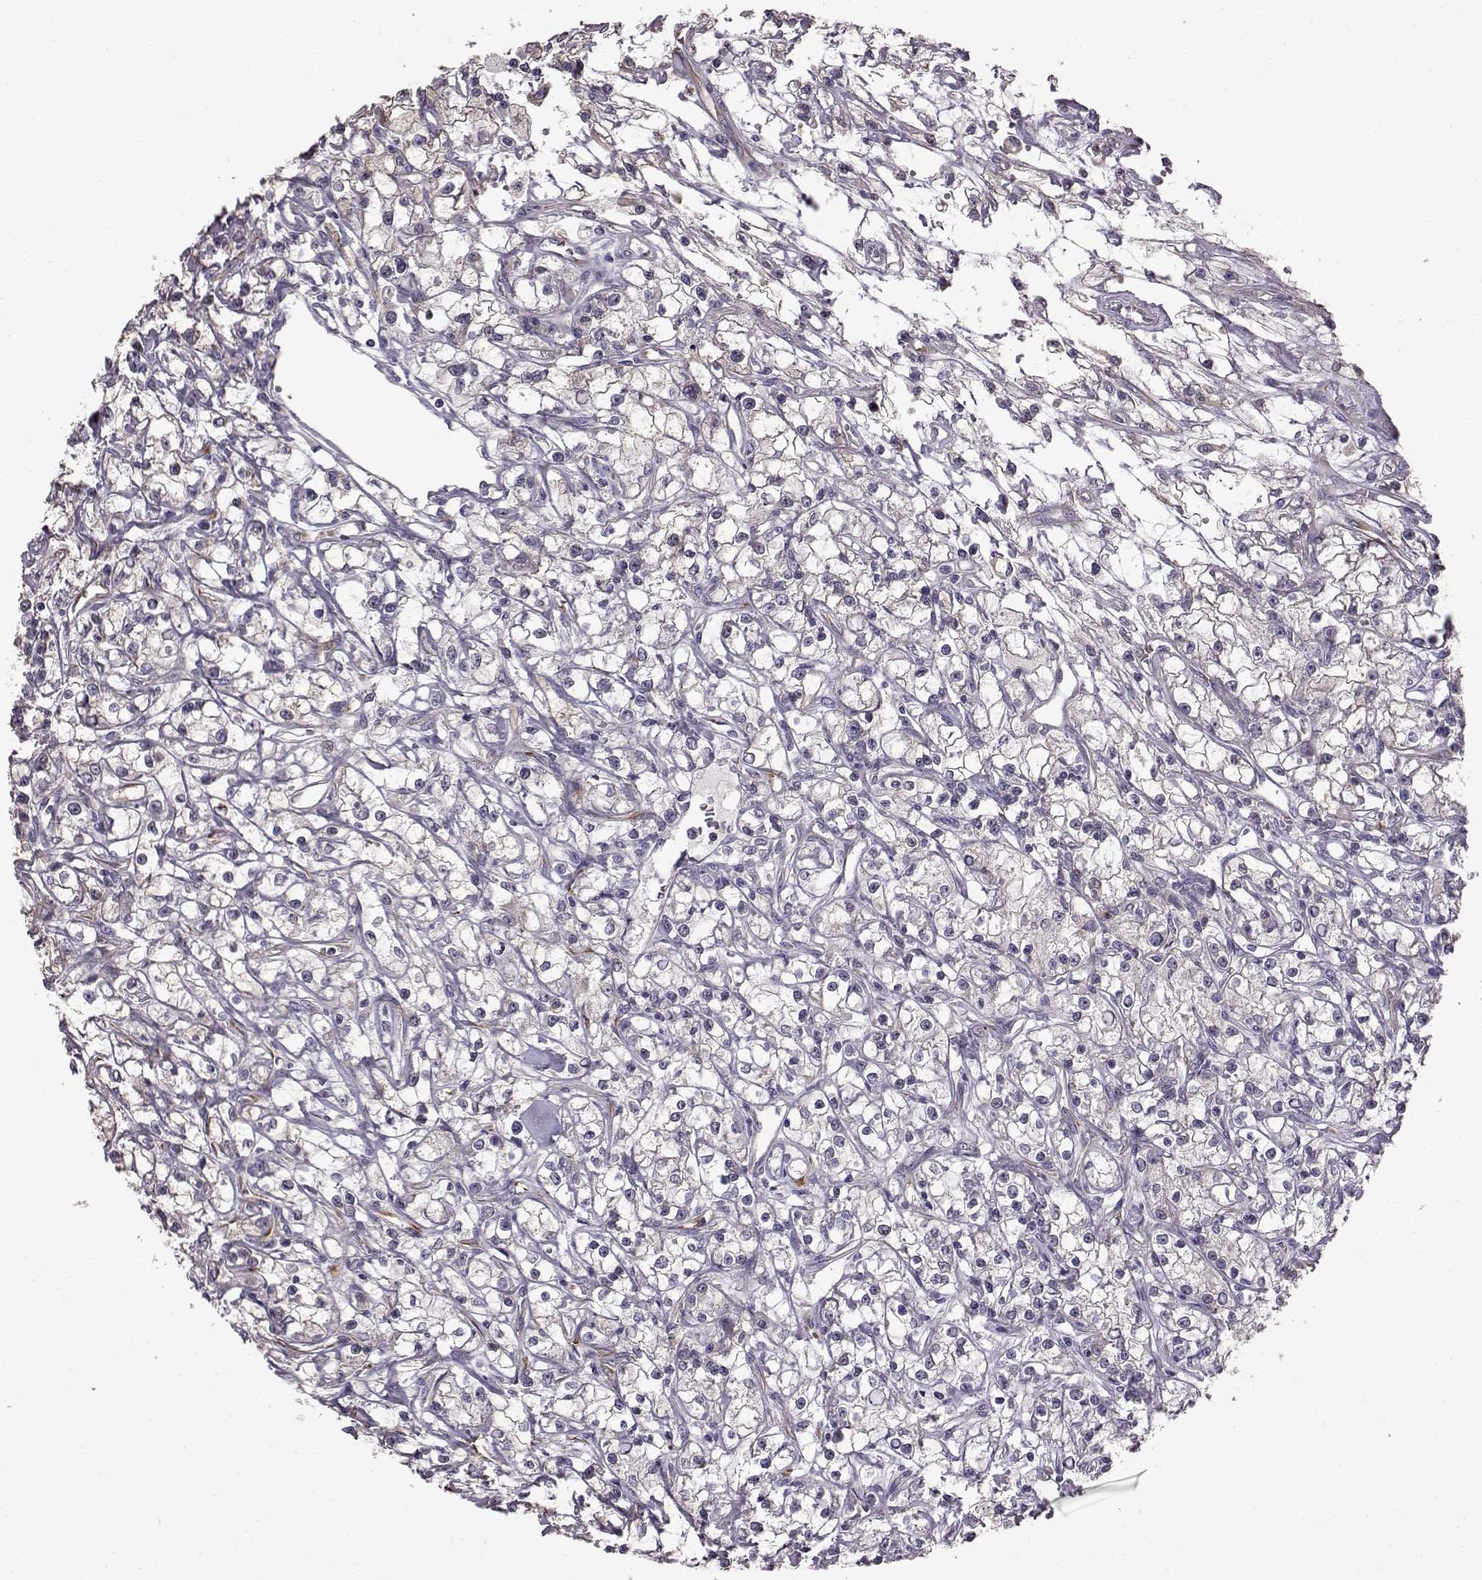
{"staining": {"intensity": "negative", "quantity": "none", "location": "none"}, "tissue": "renal cancer", "cell_type": "Tumor cells", "image_type": "cancer", "snomed": [{"axis": "morphology", "description": "Adenocarcinoma, NOS"}, {"axis": "topography", "description": "Kidney"}], "caption": "High magnification brightfield microscopy of renal cancer stained with DAB (brown) and counterstained with hematoxylin (blue): tumor cells show no significant positivity.", "gene": "ADGRG2", "patient": {"sex": "female", "age": 59}}